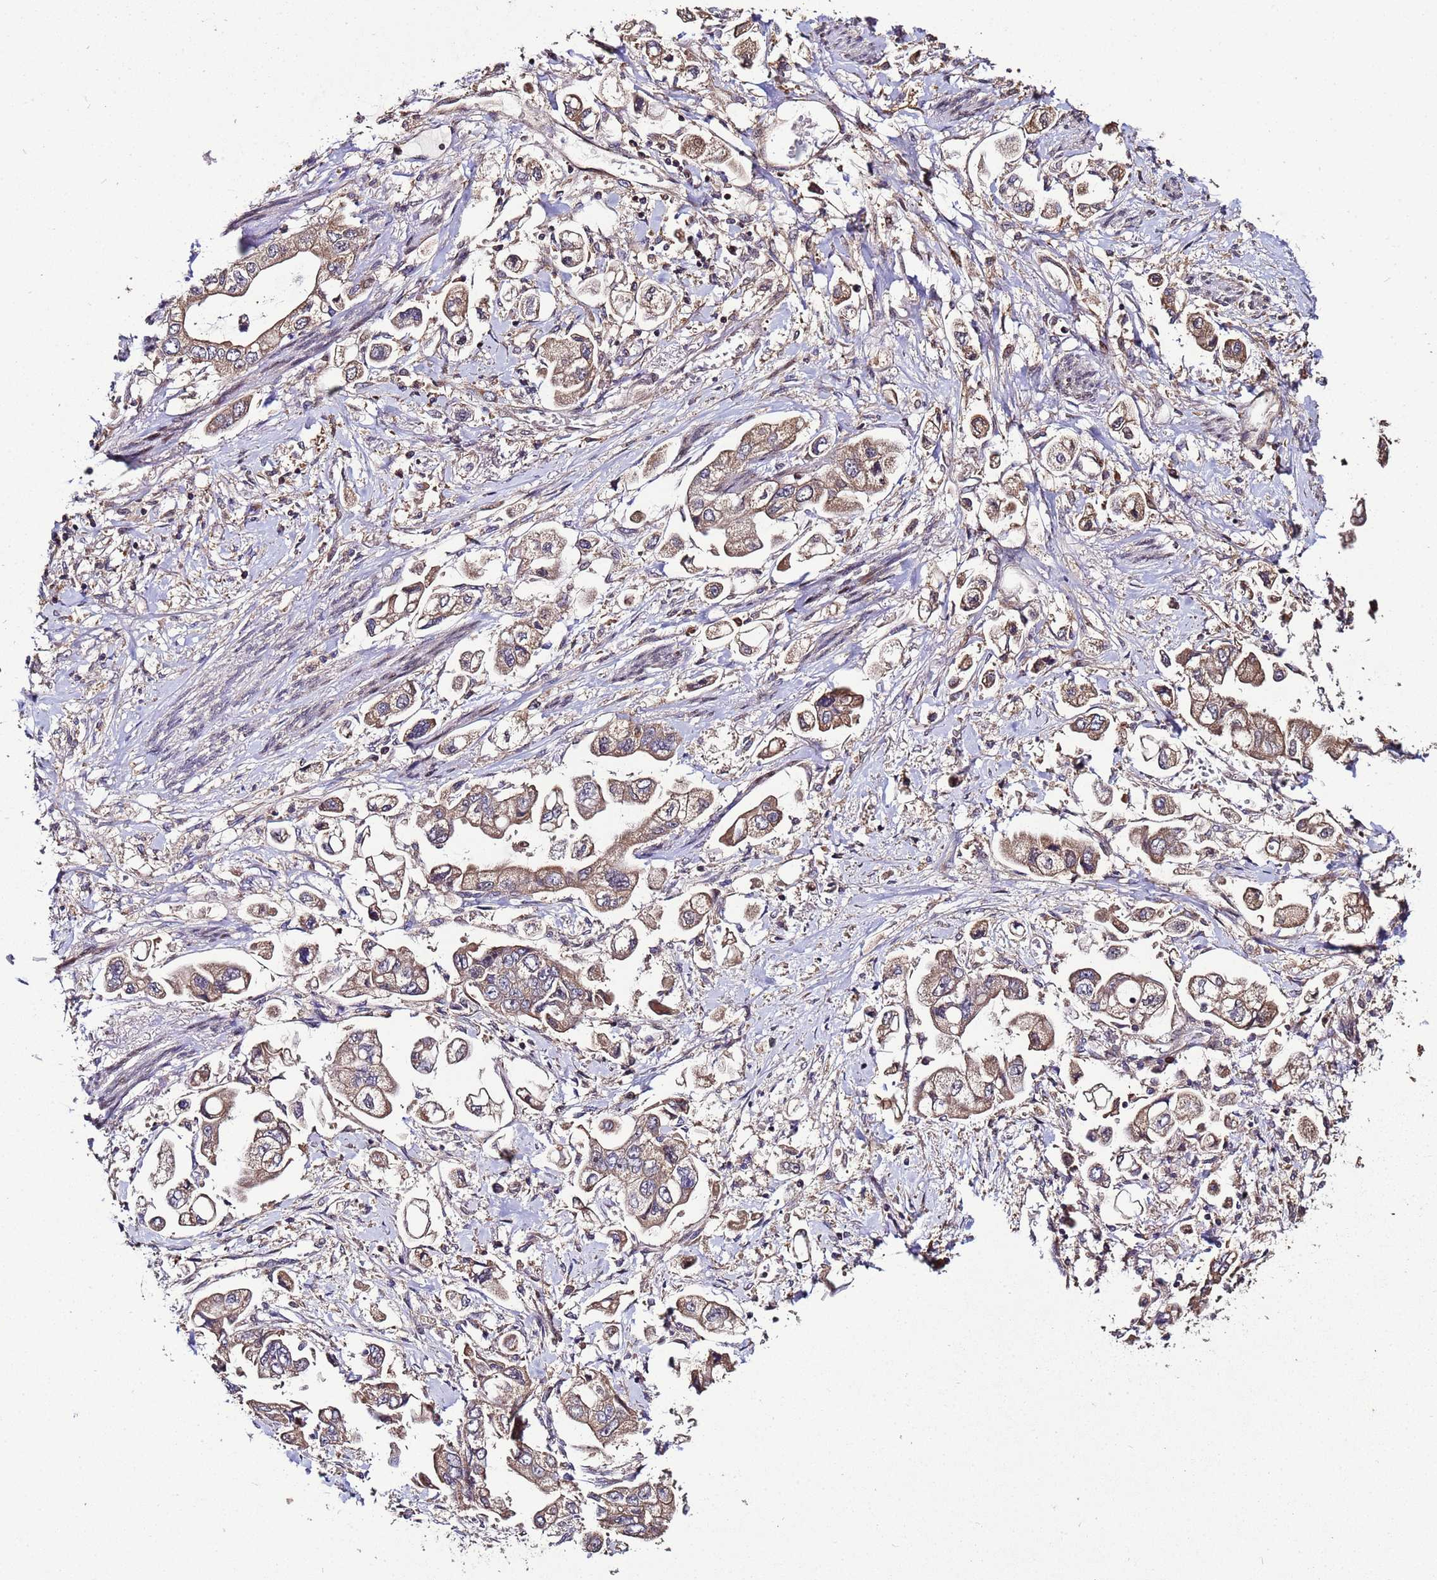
{"staining": {"intensity": "moderate", "quantity": ">75%", "location": "cytoplasmic/membranous"}, "tissue": "stomach cancer", "cell_type": "Tumor cells", "image_type": "cancer", "snomed": [{"axis": "morphology", "description": "Adenocarcinoma, NOS"}, {"axis": "topography", "description": "Stomach"}], "caption": "Protein staining of stomach cancer (adenocarcinoma) tissue shows moderate cytoplasmic/membranous expression in about >75% of tumor cells.", "gene": "WNK4", "patient": {"sex": "male", "age": 62}}